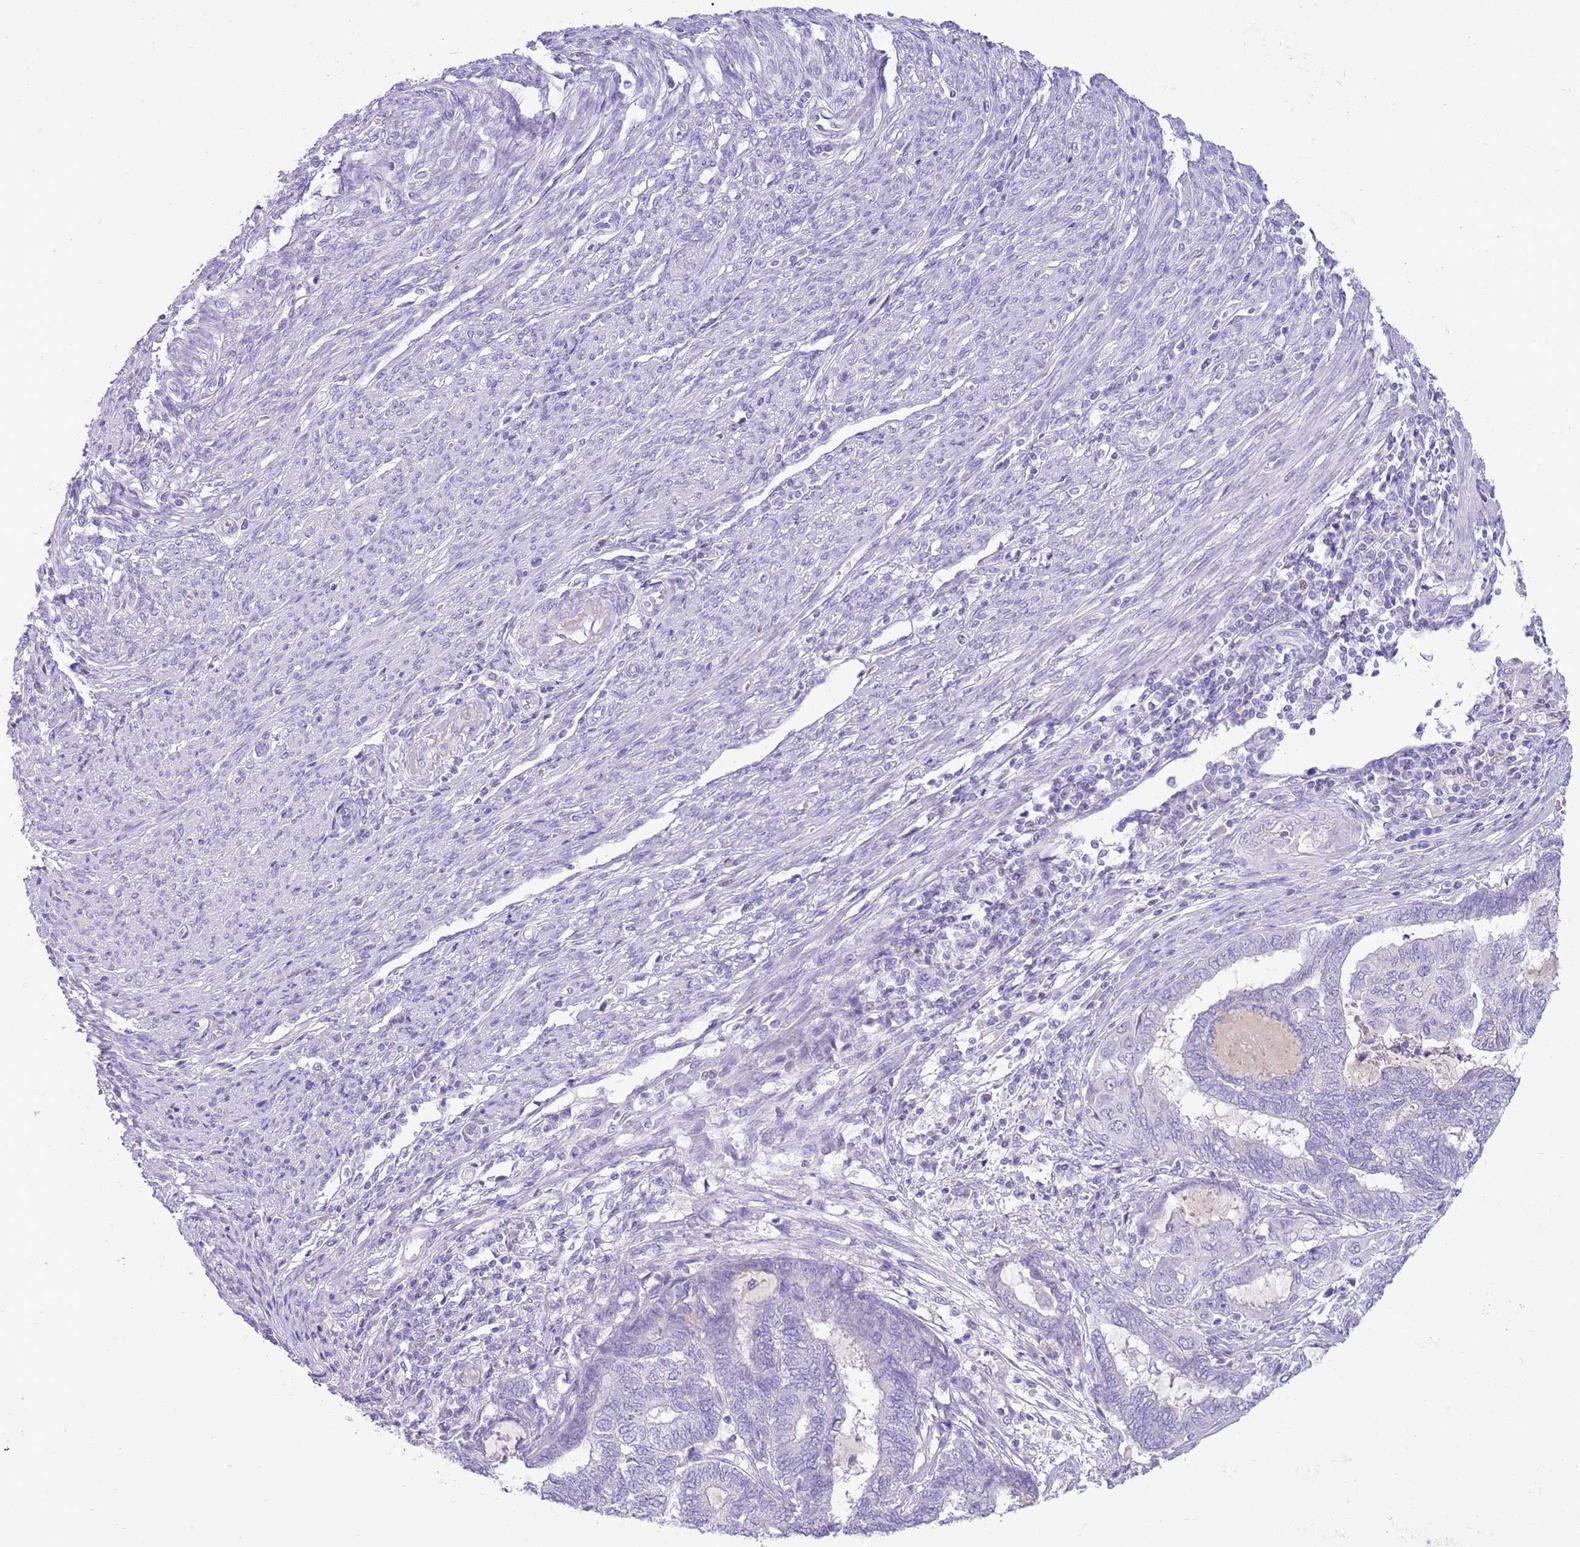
{"staining": {"intensity": "negative", "quantity": "none", "location": "none"}, "tissue": "endometrial cancer", "cell_type": "Tumor cells", "image_type": "cancer", "snomed": [{"axis": "morphology", "description": "Adenocarcinoma, NOS"}, {"axis": "topography", "description": "Uterus"}, {"axis": "topography", "description": "Endometrium"}], "caption": "Tumor cells are negative for brown protein staining in endometrial cancer (adenocarcinoma). (Stains: DAB (3,3'-diaminobenzidine) immunohistochemistry (IHC) with hematoxylin counter stain, Microscopy: brightfield microscopy at high magnification).", "gene": "TOX2", "patient": {"sex": "female", "age": 70}}